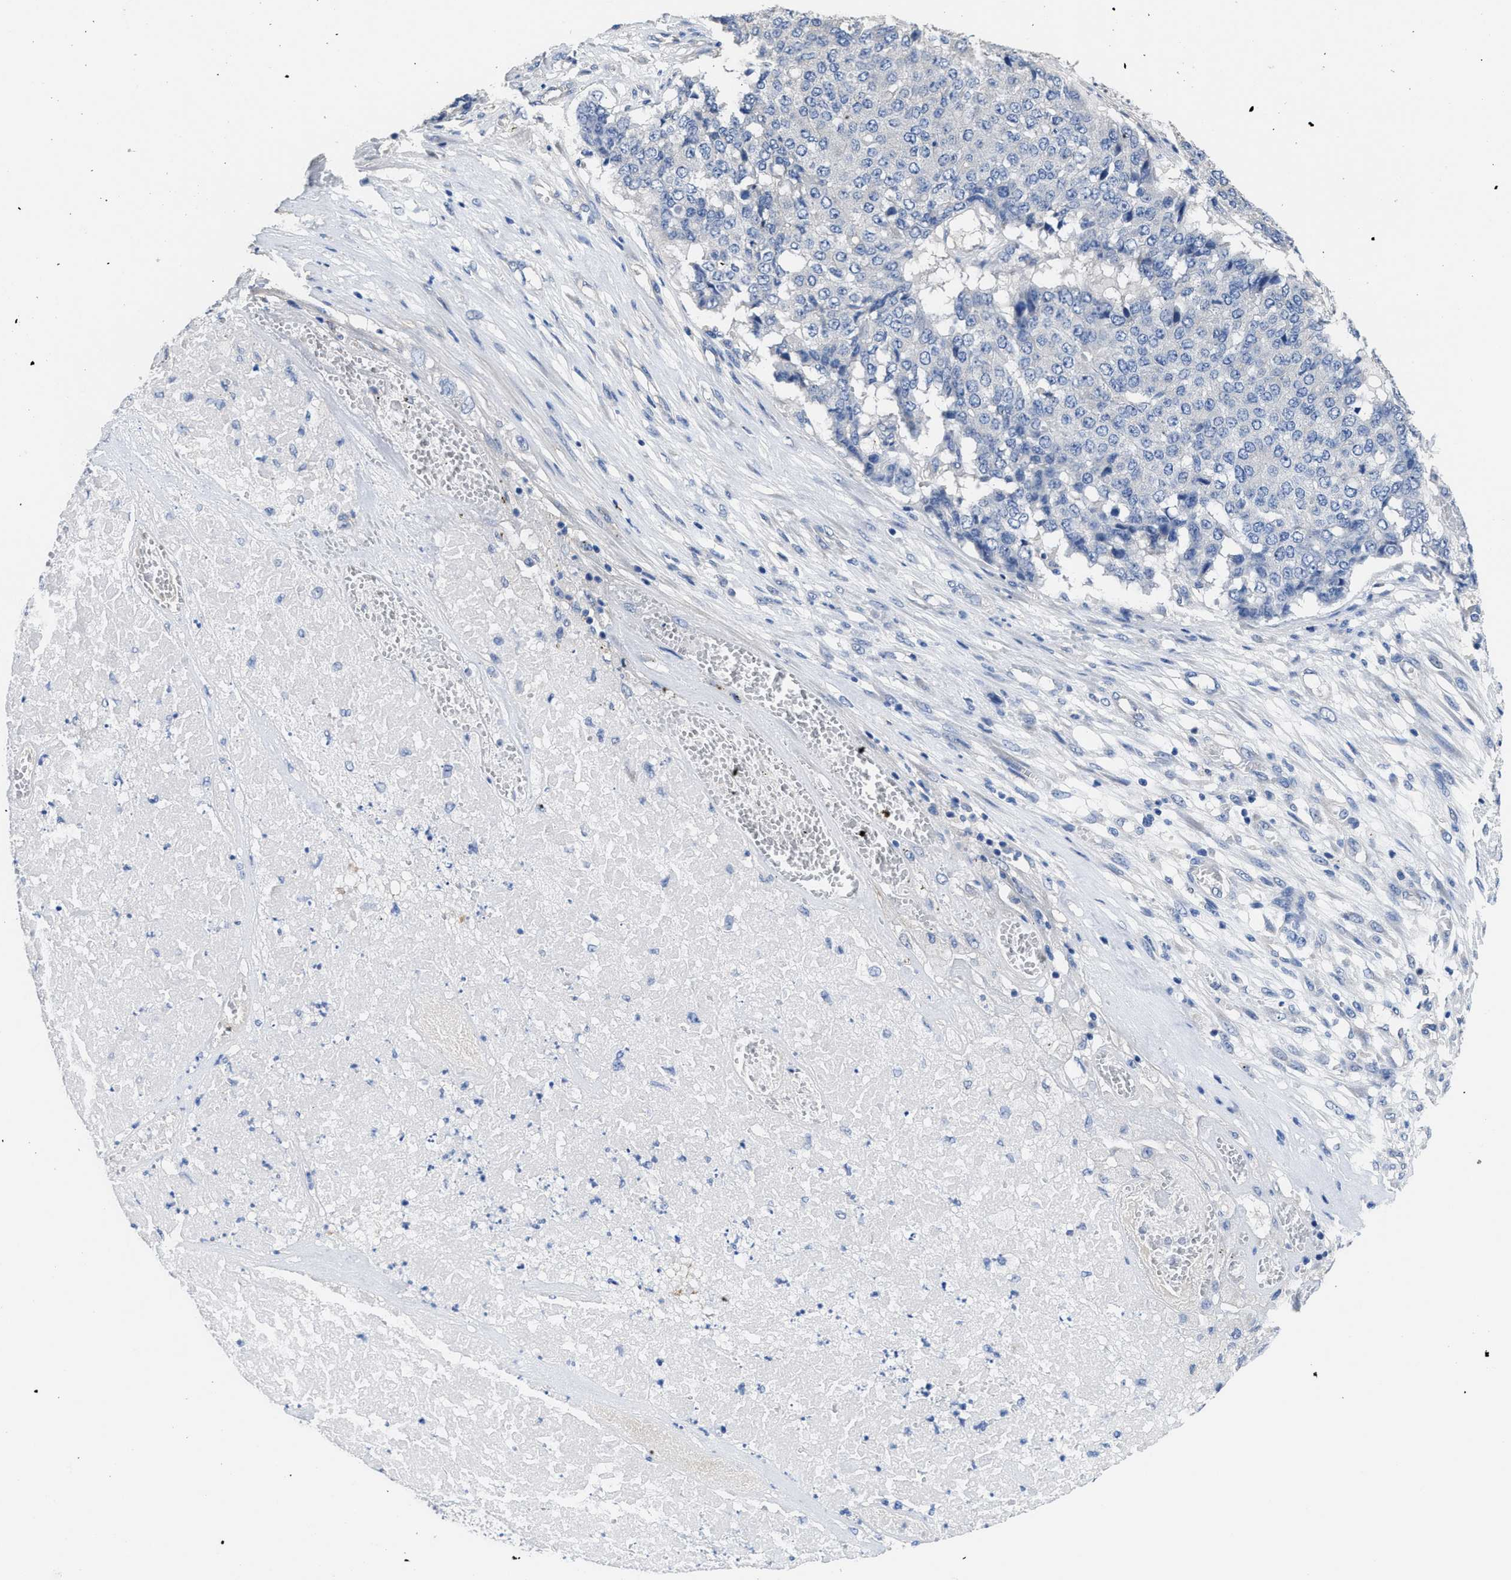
{"staining": {"intensity": "negative", "quantity": "none", "location": "none"}, "tissue": "pancreatic cancer", "cell_type": "Tumor cells", "image_type": "cancer", "snomed": [{"axis": "morphology", "description": "Adenocarcinoma, NOS"}, {"axis": "topography", "description": "Pancreas"}], "caption": "DAB immunohistochemical staining of human pancreatic cancer (adenocarcinoma) shows no significant positivity in tumor cells. (DAB immunohistochemistry, high magnification).", "gene": "CA9", "patient": {"sex": "male", "age": 50}}